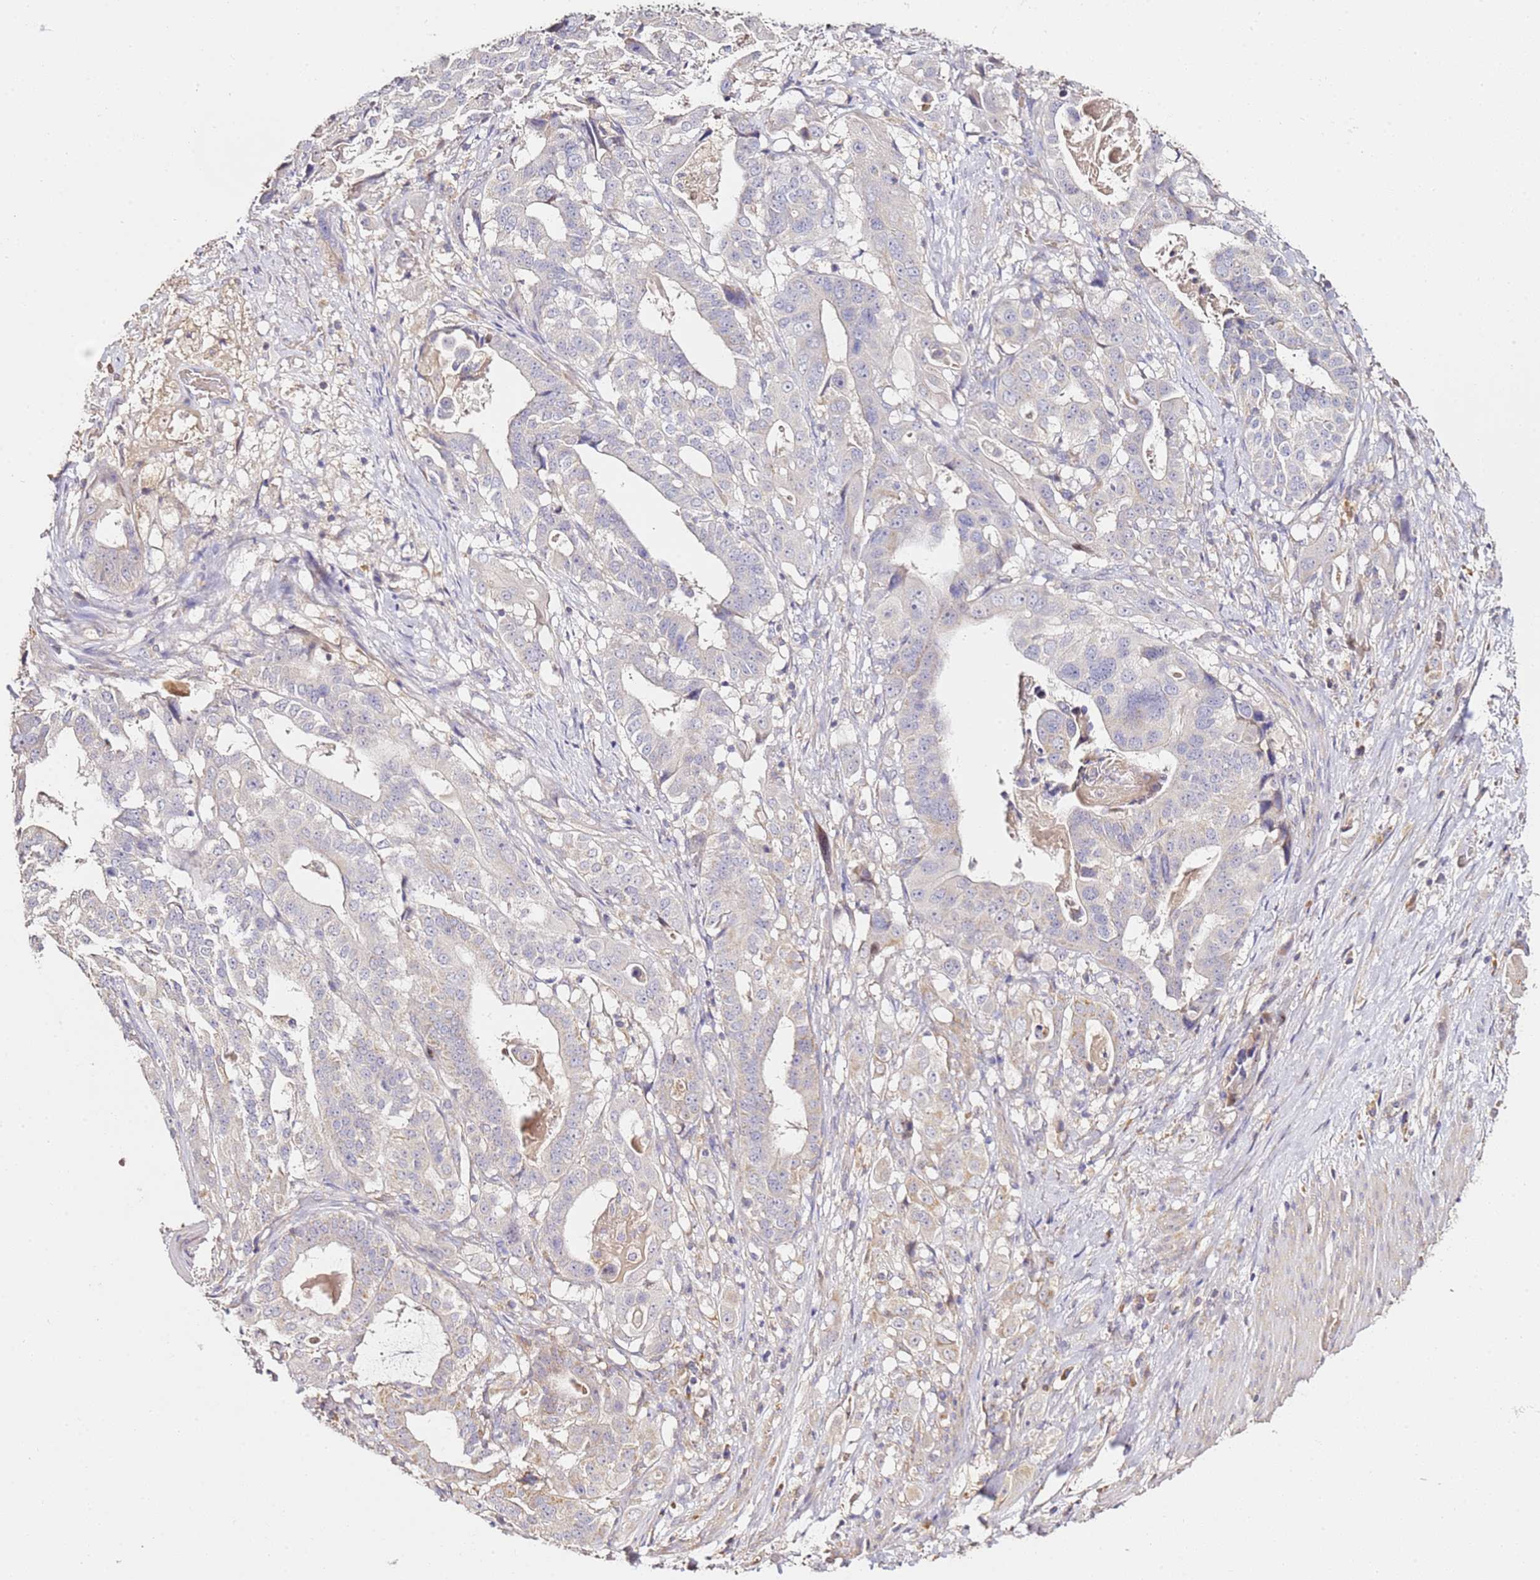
{"staining": {"intensity": "negative", "quantity": "none", "location": "none"}, "tissue": "stomach cancer", "cell_type": "Tumor cells", "image_type": "cancer", "snomed": [{"axis": "morphology", "description": "Adenocarcinoma, NOS"}, {"axis": "topography", "description": "Stomach"}], "caption": "This is a image of IHC staining of adenocarcinoma (stomach), which shows no expression in tumor cells. (DAB (3,3'-diaminobenzidine) IHC with hematoxylin counter stain).", "gene": "OR2B11", "patient": {"sex": "male", "age": 48}}